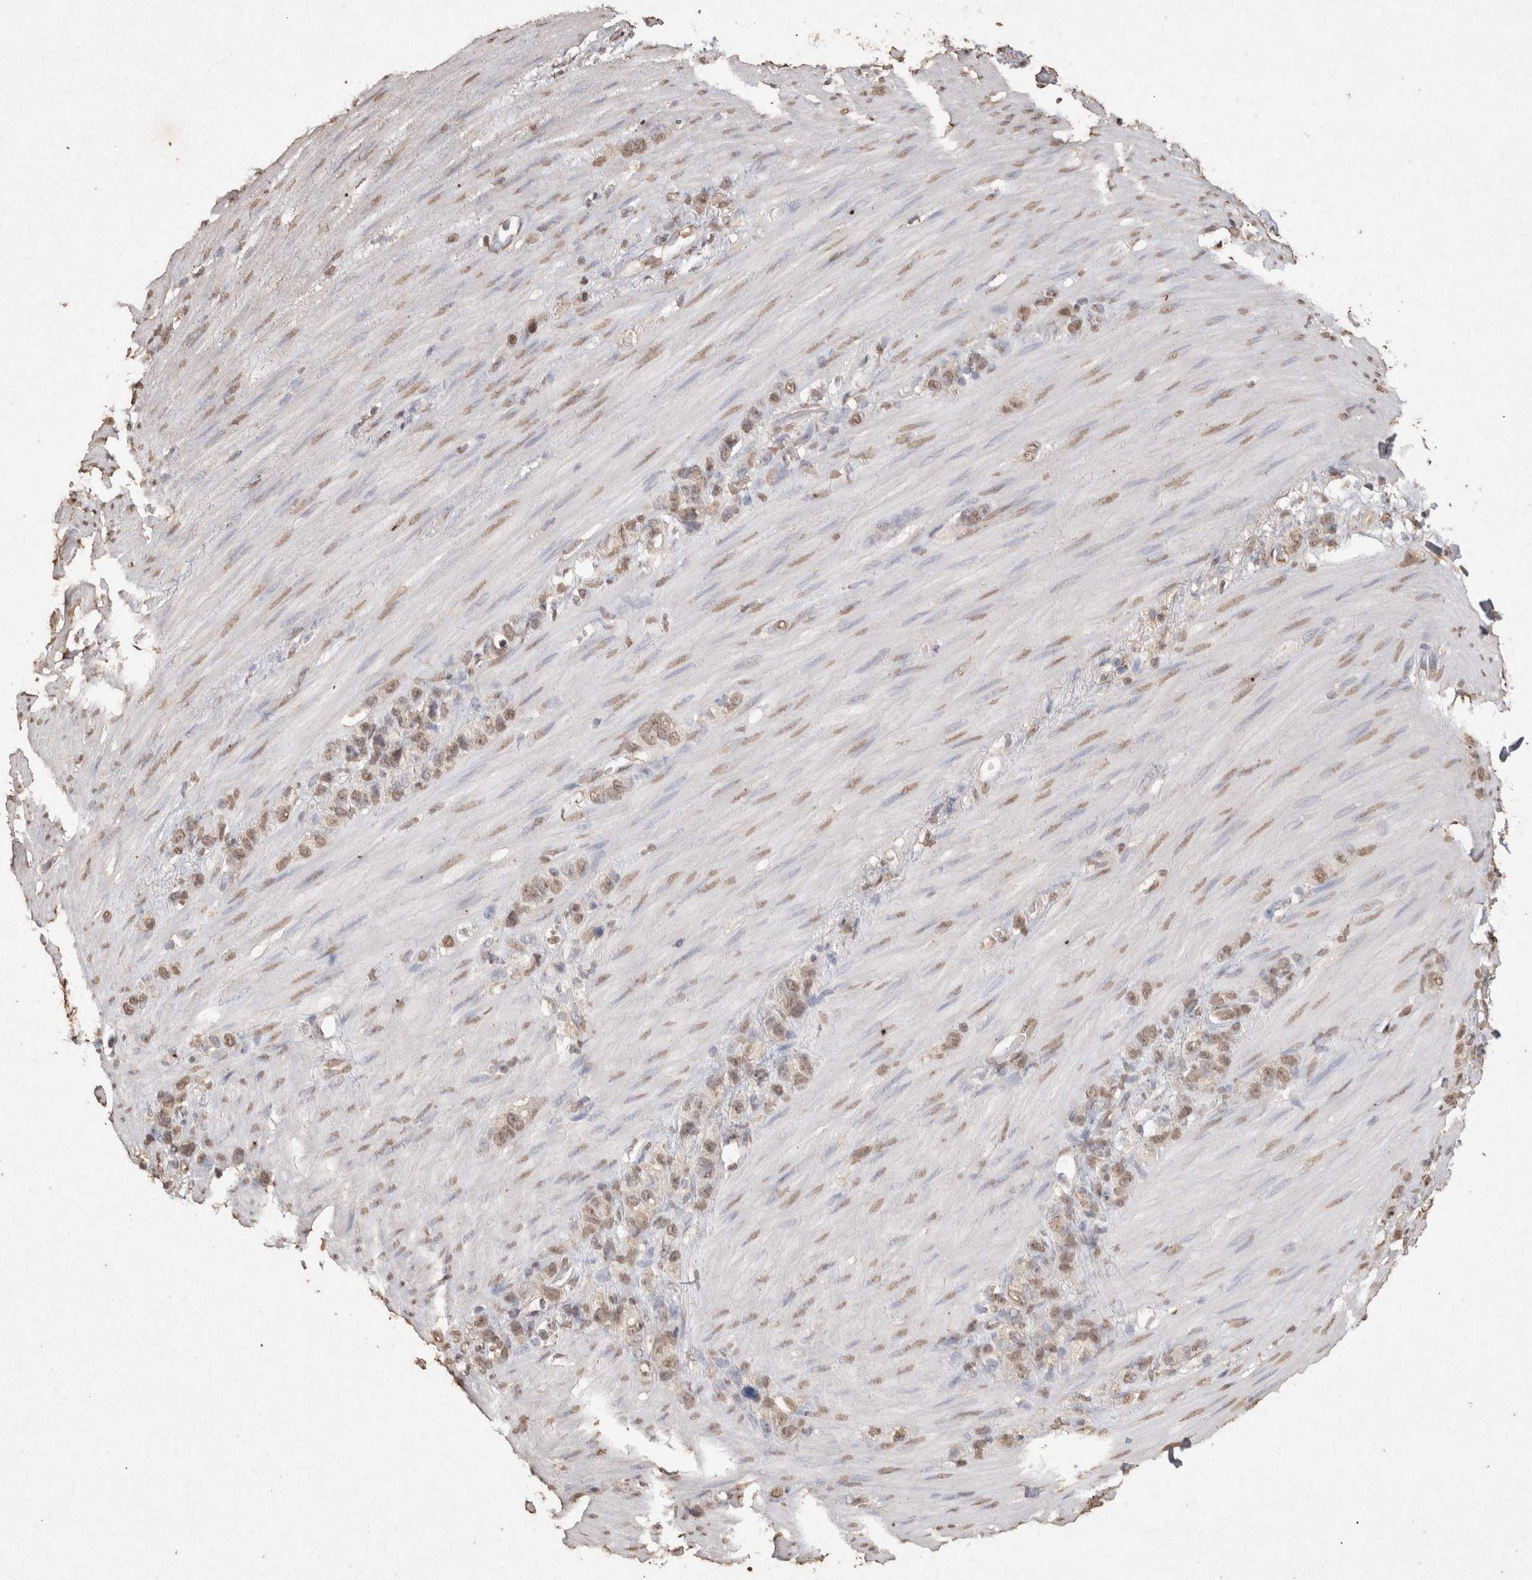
{"staining": {"intensity": "weak", "quantity": ">75%", "location": "nuclear"}, "tissue": "stomach cancer", "cell_type": "Tumor cells", "image_type": "cancer", "snomed": [{"axis": "morphology", "description": "Adenocarcinoma, NOS"}, {"axis": "morphology", "description": "Adenocarcinoma, High grade"}, {"axis": "topography", "description": "Stomach, upper"}, {"axis": "topography", "description": "Stomach, lower"}], "caption": "A low amount of weak nuclear positivity is seen in approximately >75% of tumor cells in stomach cancer tissue.", "gene": "MLX", "patient": {"sex": "female", "age": 65}}